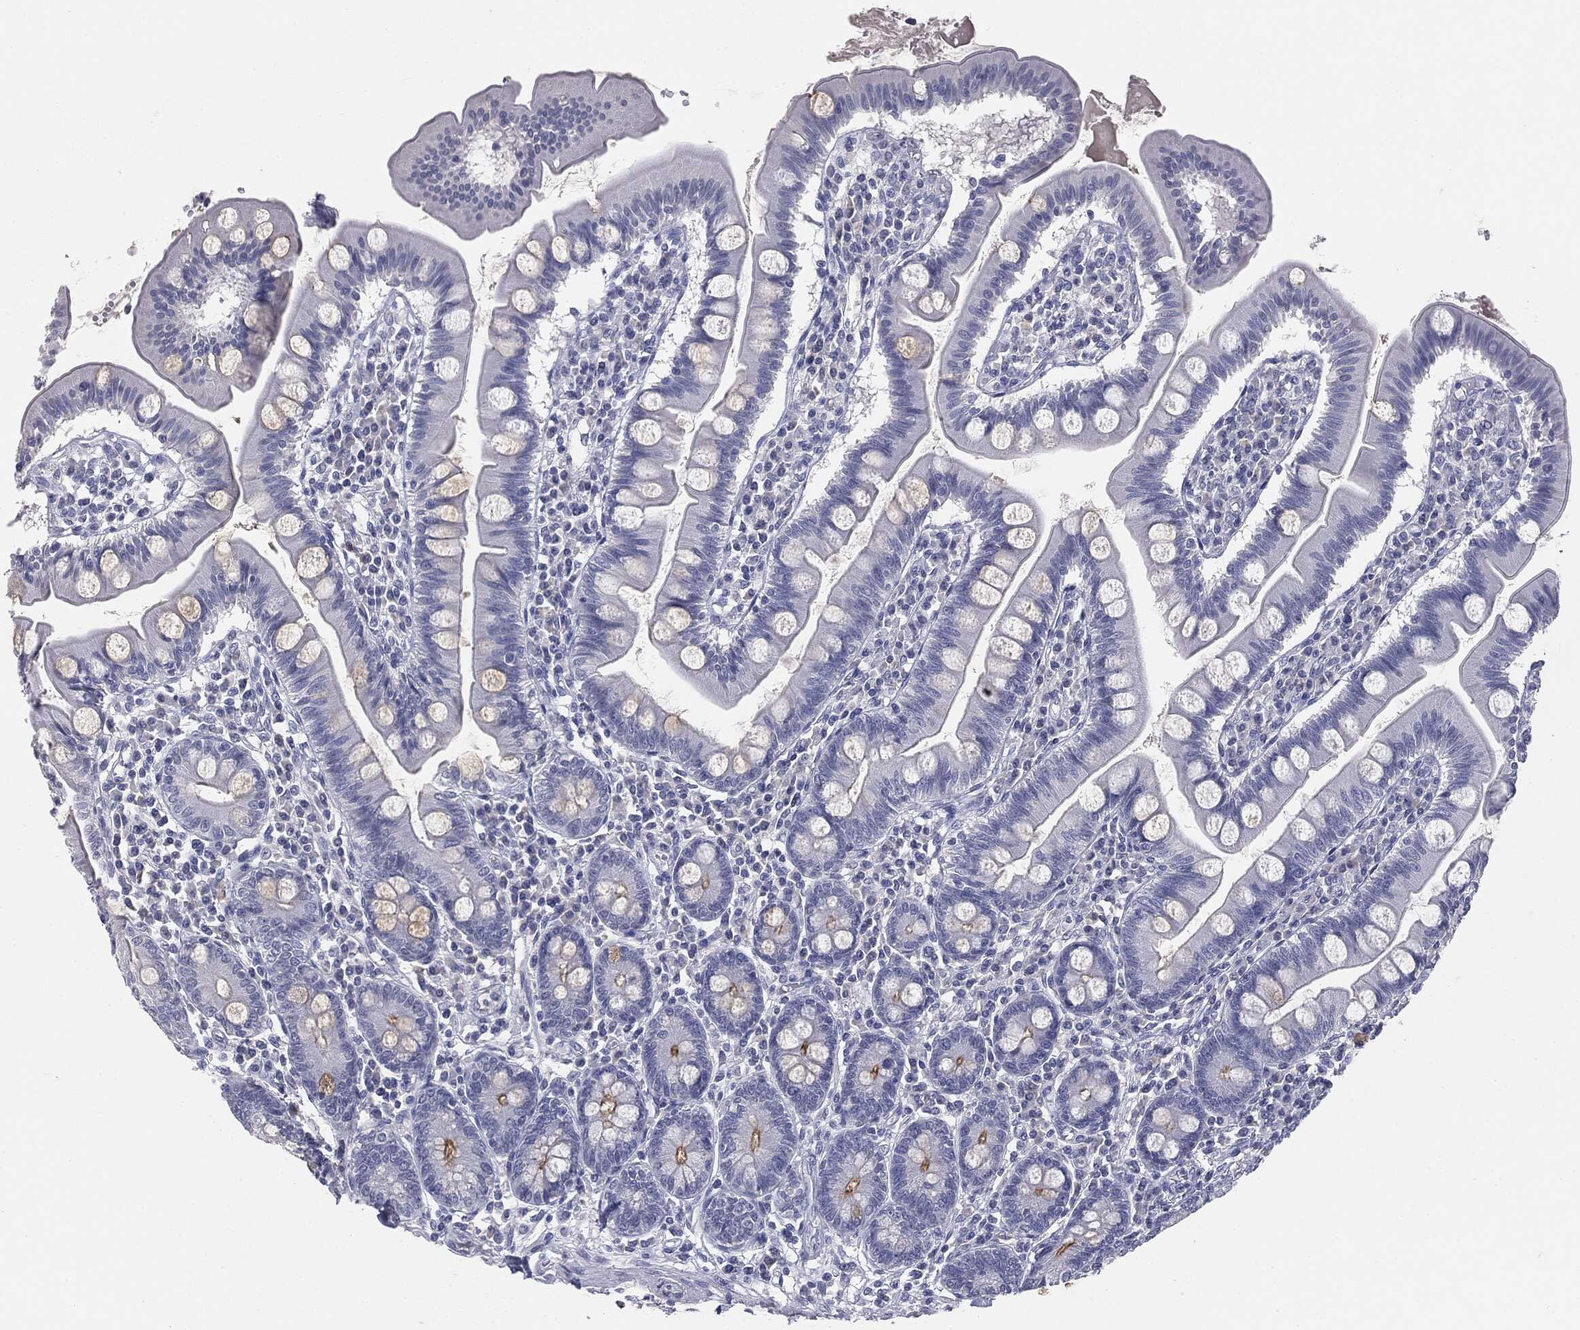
{"staining": {"intensity": "strong", "quantity": "<25%", "location": "cytoplasmic/membranous"}, "tissue": "small intestine", "cell_type": "Glandular cells", "image_type": "normal", "snomed": [{"axis": "morphology", "description": "Normal tissue, NOS"}, {"axis": "topography", "description": "Small intestine"}], "caption": "Immunohistochemistry (IHC) of unremarkable small intestine shows medium levels of strong cytoplasmic/membranous expression in about <25% of glandular cells. (DAB = brown stain, brightfield microscopy at high magnification).", "gene": "MUC1", "patient": {"sex": "male", "age": 88}}